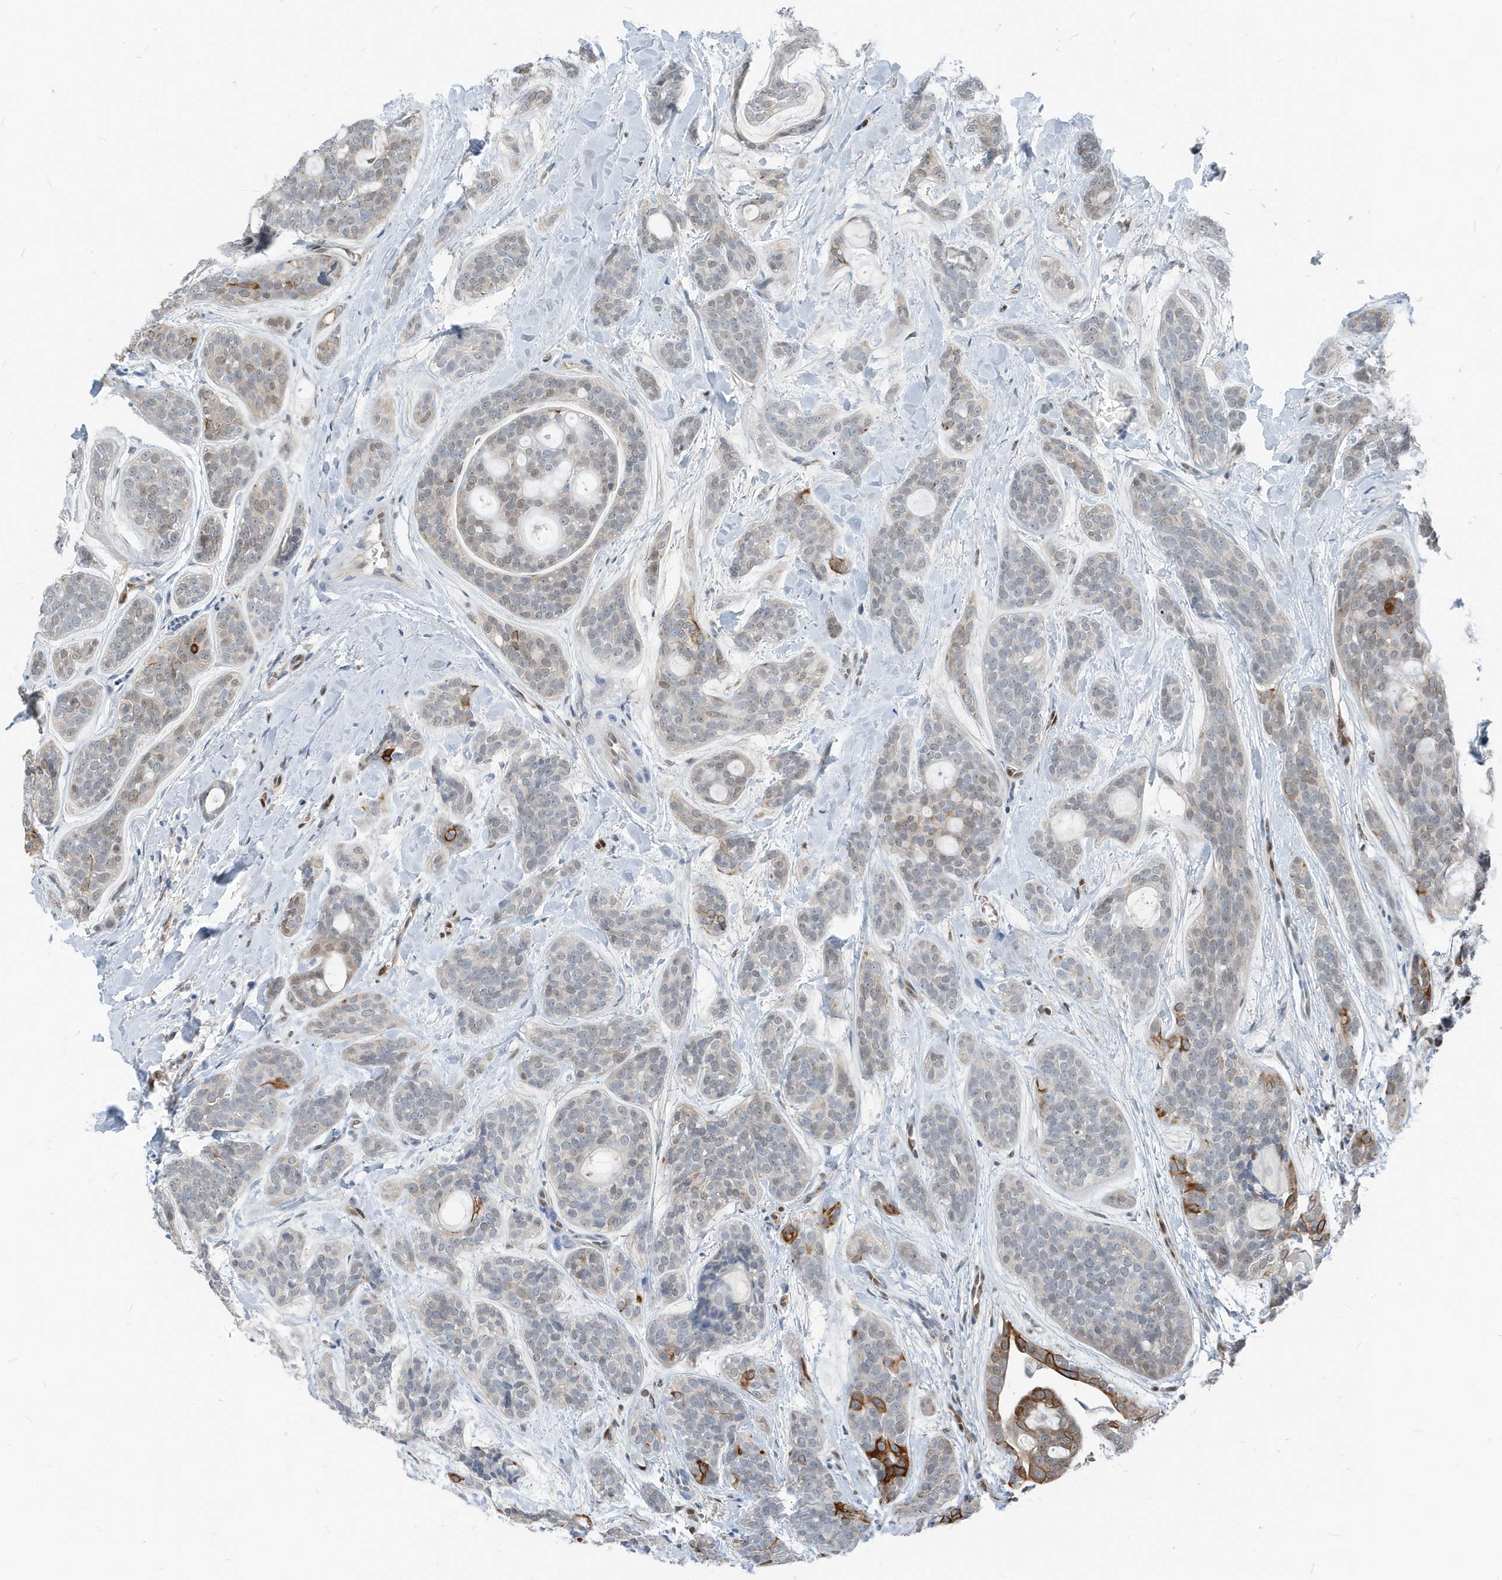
{"staining": {"intensity": "moderate", "quantity": "<25%", "location": "cytoplasmic/membranous,nuclear"}, "tissue": "head and neck cancer", "cell_type": "Tumor cells", "image_type": "cancer", "snomed": [{"axis": "morphology", "description": "Adenocarcinoma, NOS"}, {"axis": "topography", "description": "Head-Neck"}], "caption": "Head and neck cancer was stained to show a protein in brown. There is low levels of moderate cytoplasmic/membranous and nuclear staining in approximately <25% of tumor cells.", "gene": "NCOA7", "patient": {"sex": "male", "age": 66}}